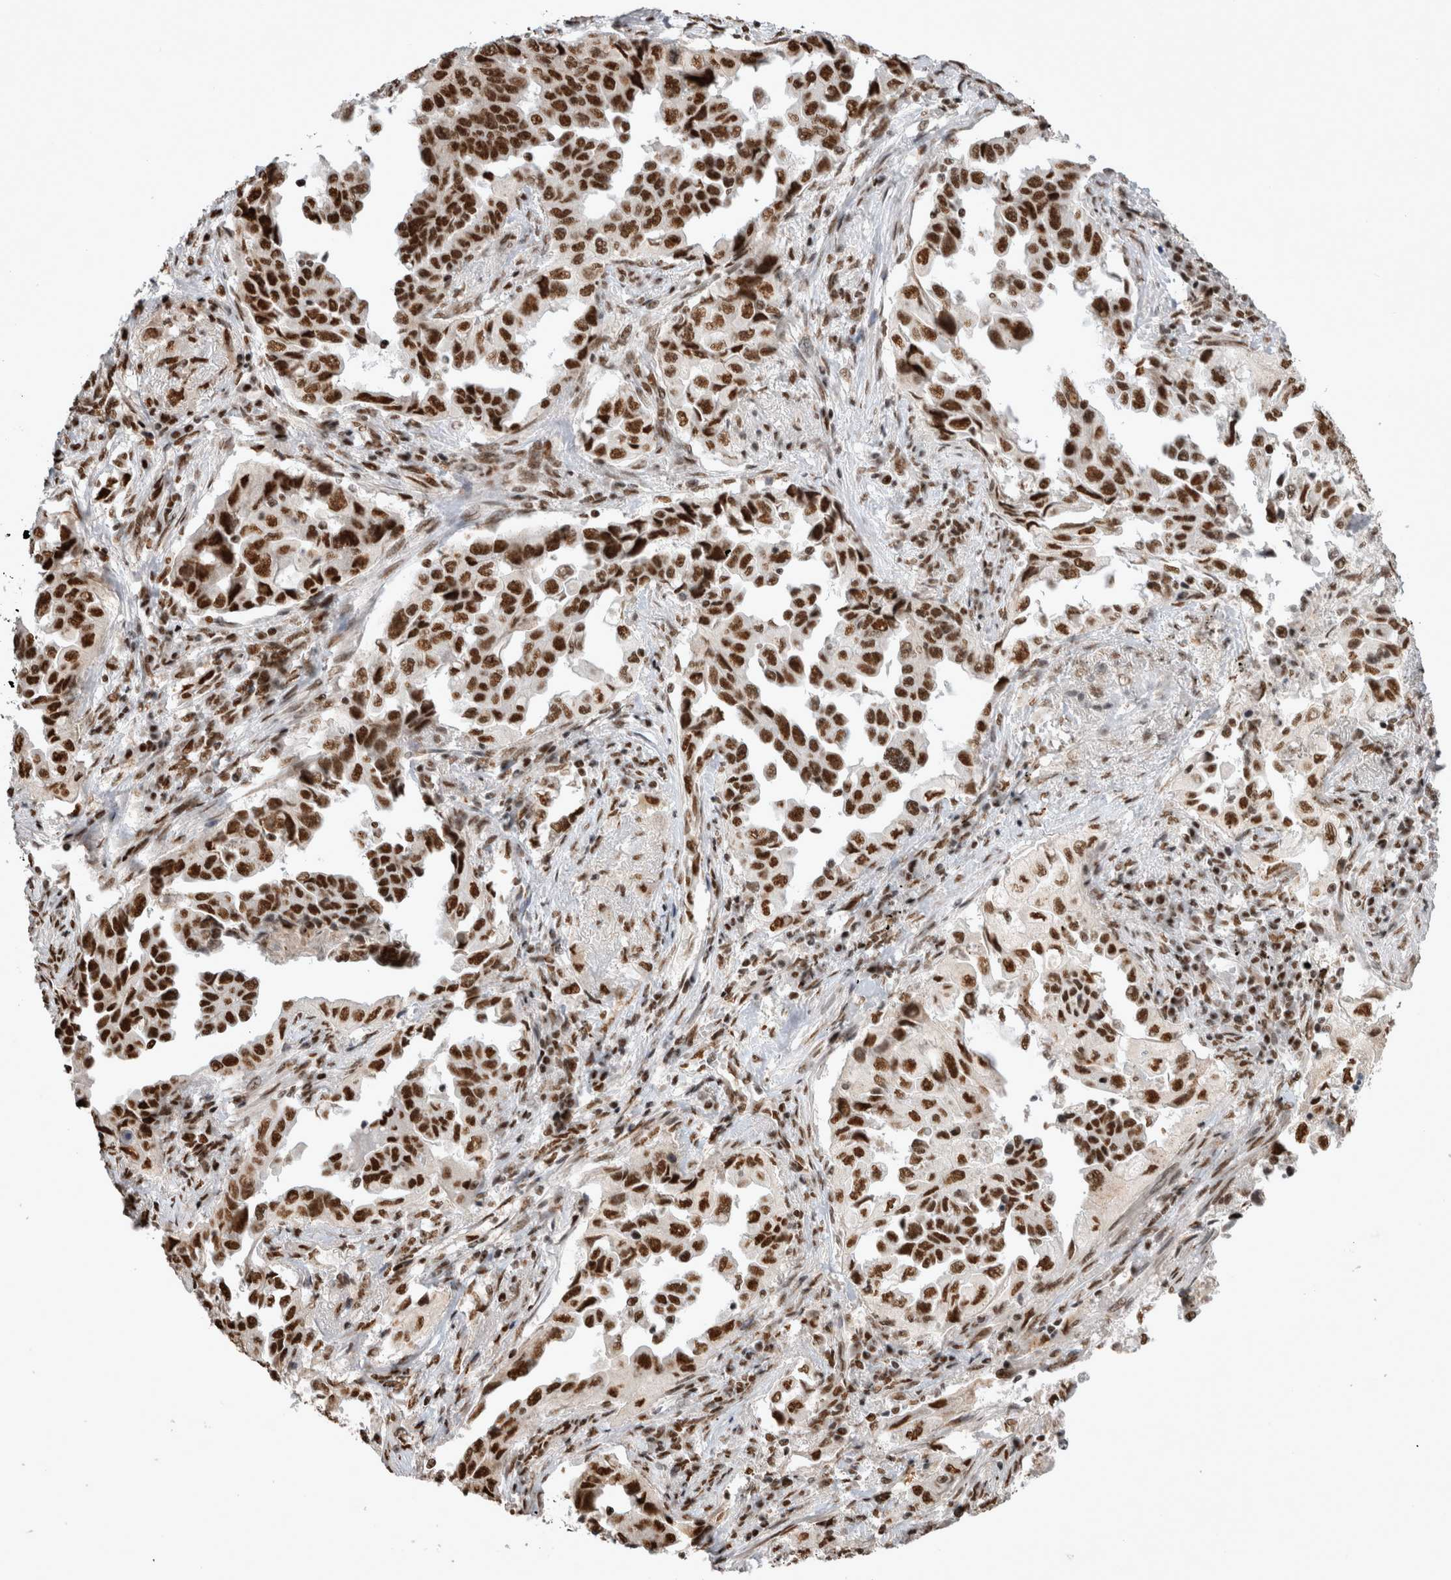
{"staining": {"intensity": "strong", "quantity": ">75%", "location": "nuclear"}, "tissue": "lung cancer", "cell_type": "Tumor cells", "image_type": "cancer", "snomed": [{"axis": "morphology", "description": "Adenocarcinoma, NOS"}, {"axis": "topography", "description": "Lung"}], "caption": "IHC image of human lung cancer stained for a protein (brown), which demonstrates high levels of strong nuclear positivity in approximately >75% of tumor cells.", "gene": "EYA2", "patient": {"sex": "female", "age": 51}}